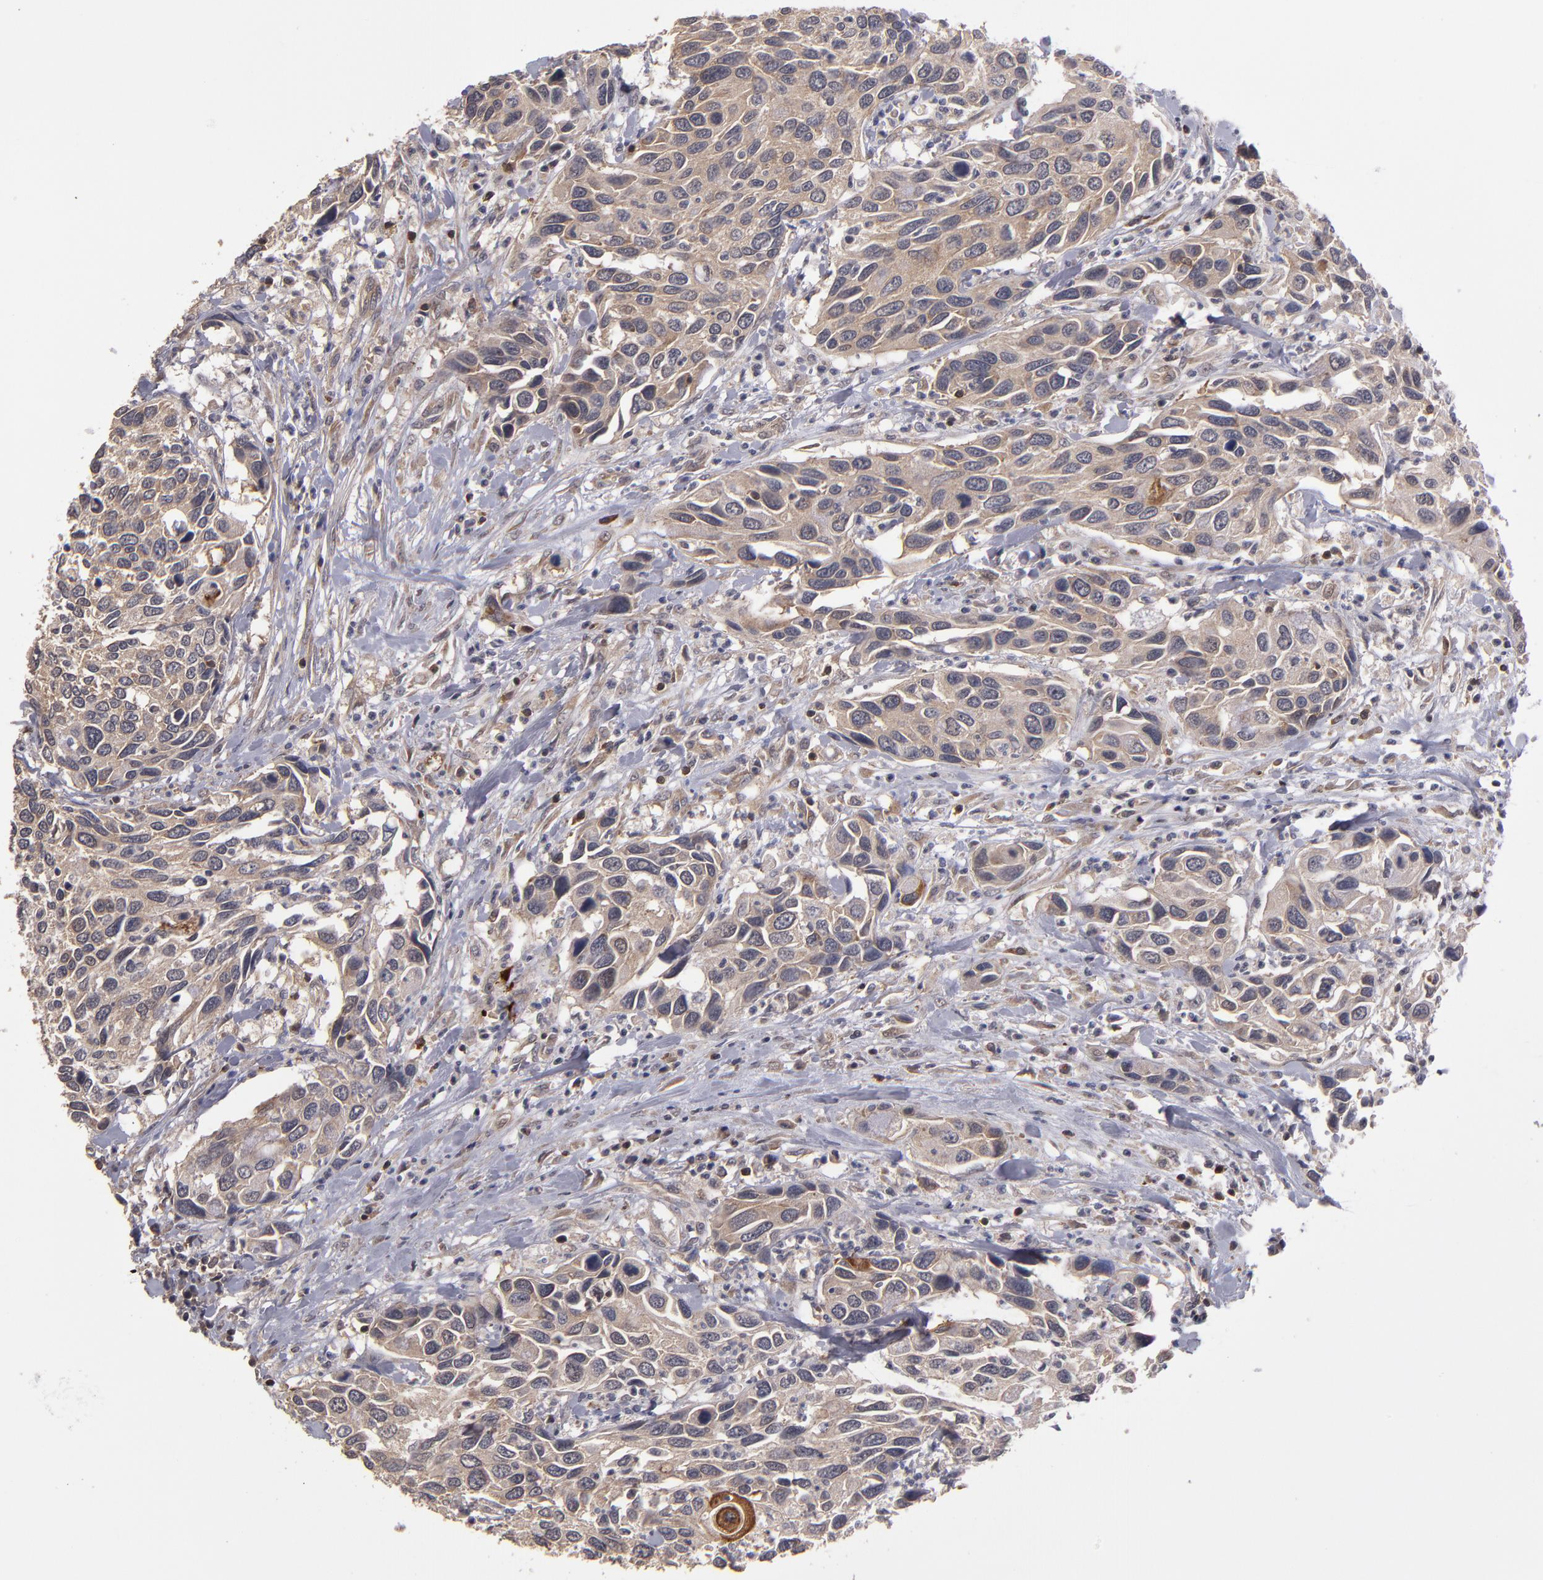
{"staining": {"intensity": "moderate", "quantity": ">75%", "location": "cytoplasmic/membranous"}, "tissue": "urothelial cancer", "cell_type": "Tumor cells", "image_type": "cancer", "snomed": [{"axis": "morphology", "description": "Urothelial carcinoma, High grade"}, {"axis": "topography", "description": "Urinary bladder"}], "caption": "Human urothelial carcinoma (high-grade) stained with a brown dye exhibits moderate cytoplasmic/membranous positive staining in approximately >75% of tumor cells.", "gene": "NF2", "patient": {"sex": "male", "age": 66}}